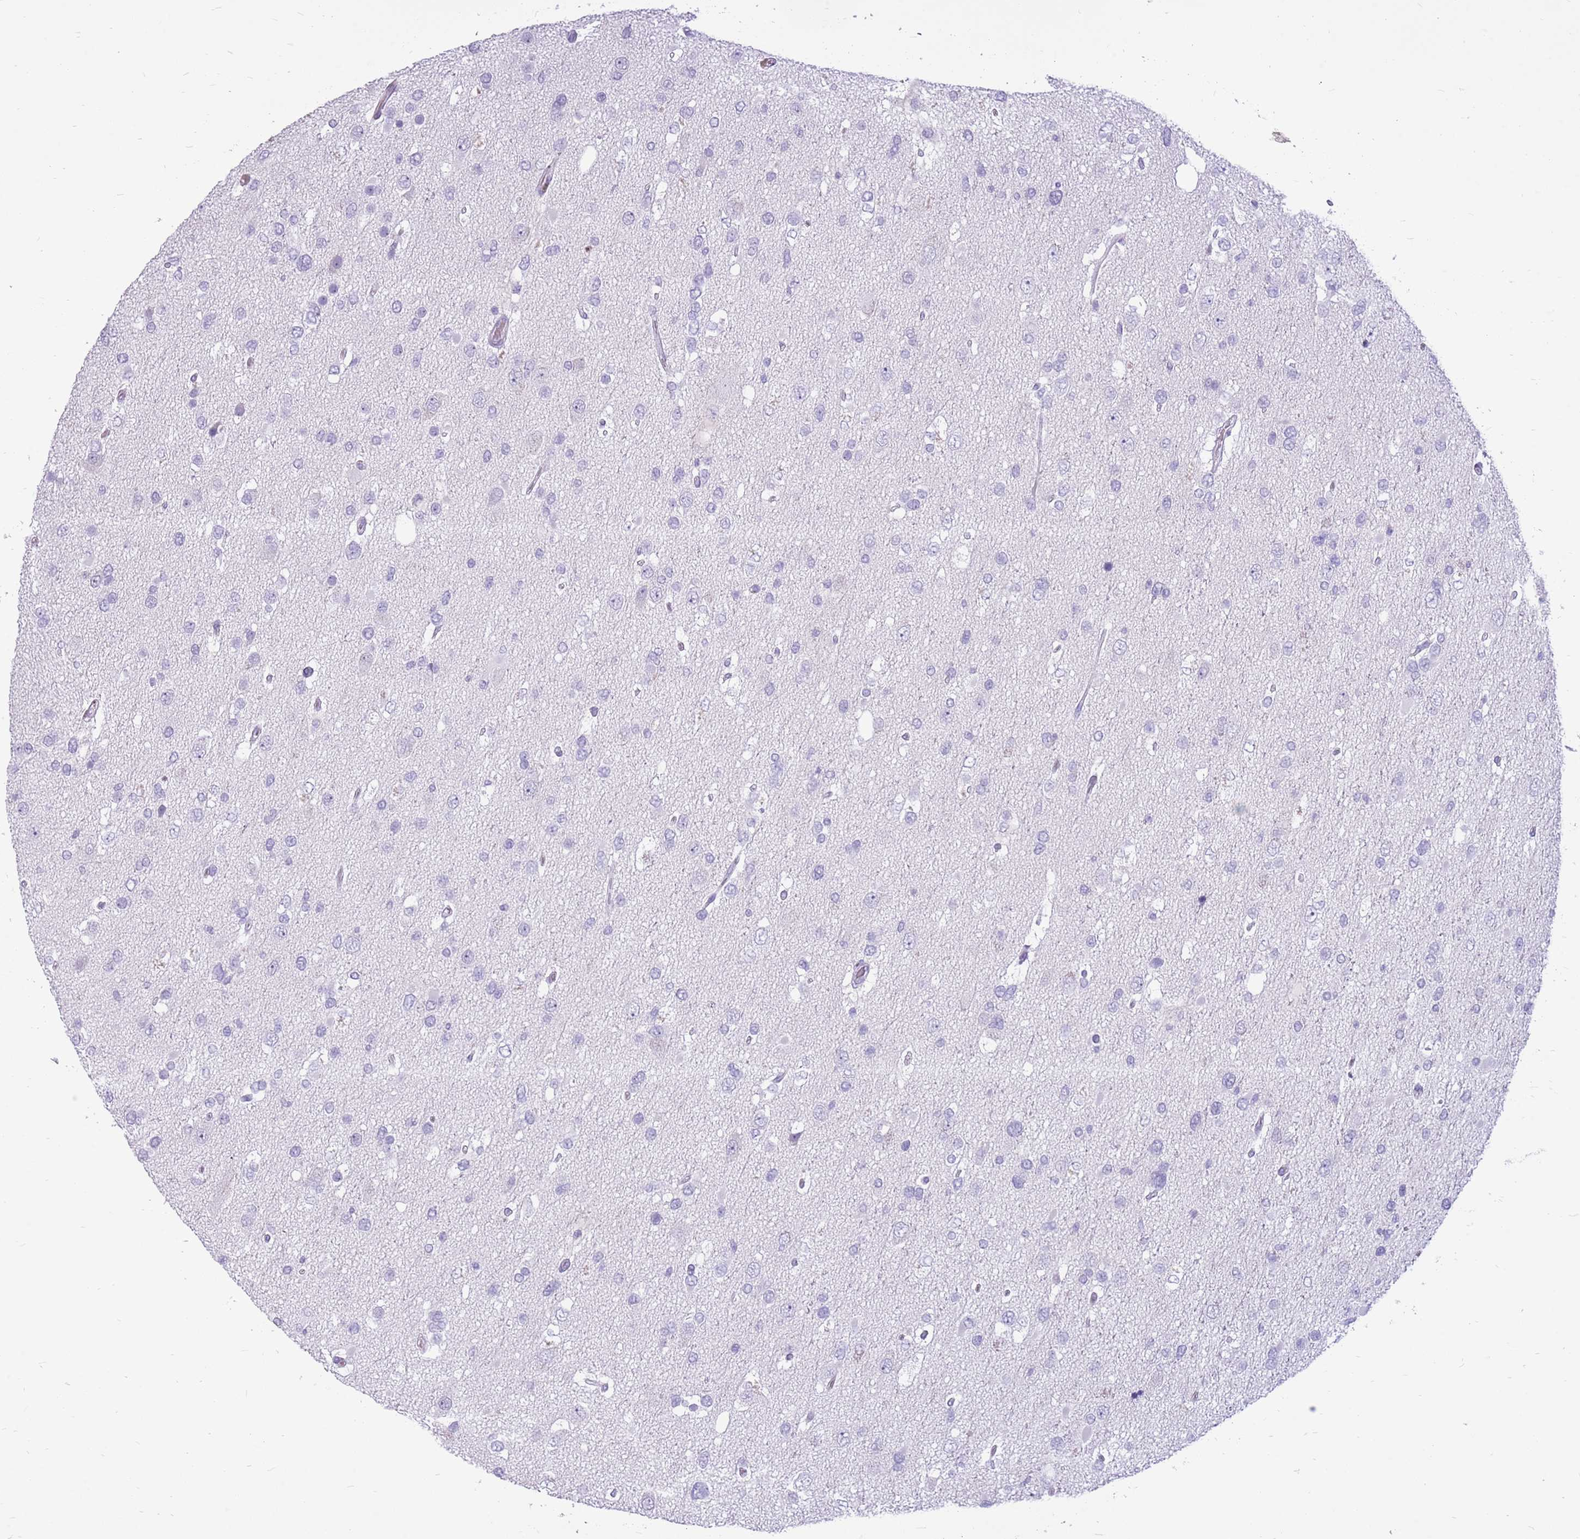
{"staining": {"intensity": "negative", "quantity": "none", "location": "none"}, "tissue": "glioma", "cell_type": "Tumor cells", "image_type": "cancer", "snomed": [{"axis": "morphology", "description": "Glioma, malignant, High grade"}, {"axis": "topography", "description": "Brain"}], "caption": "Glioma was stained to show a protein in brown. There is no significant expression in tumor cells.", "gene": "ZNF425", "patient": {"sex": "male", "age": 53}}